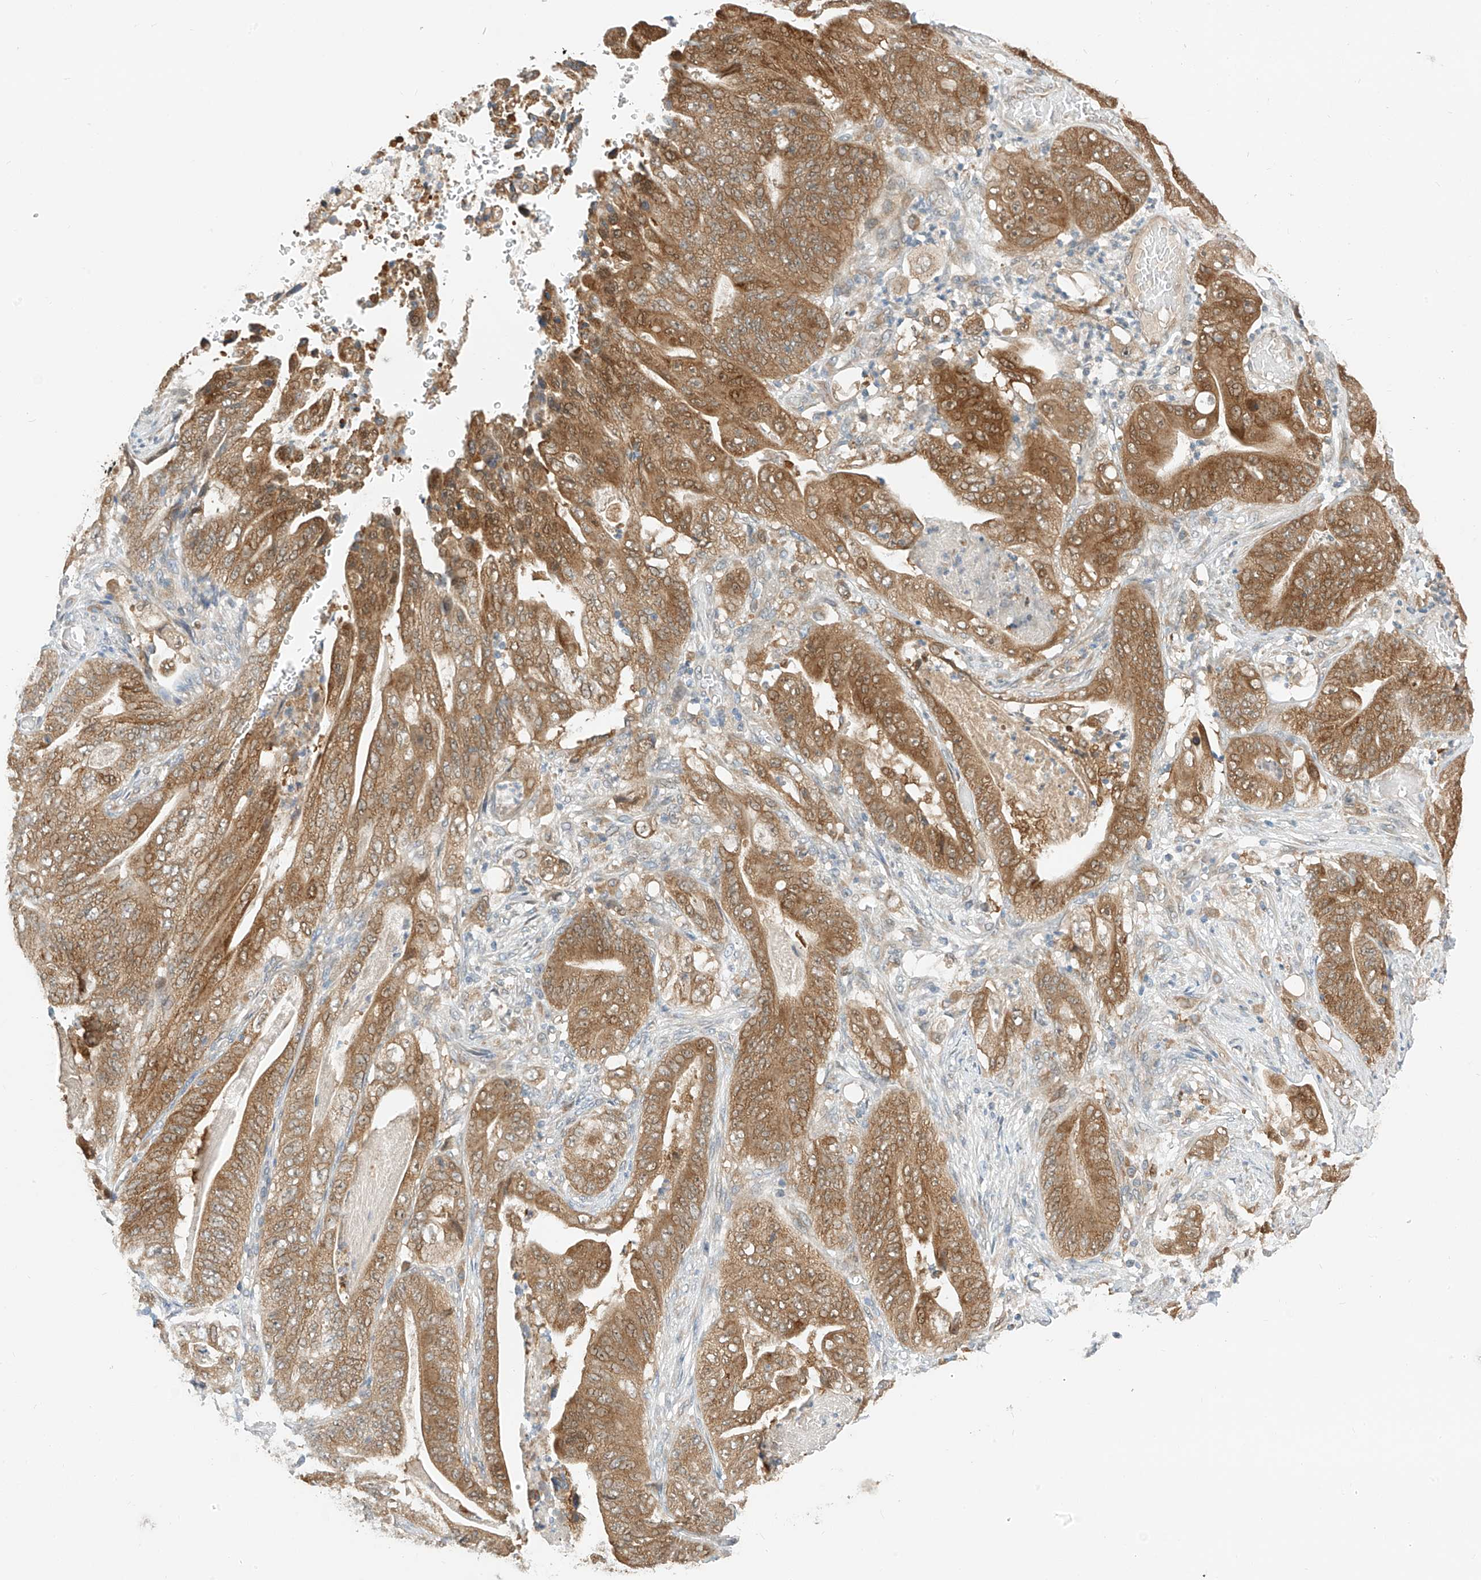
{"staining": {"intensity": "moderate", "quantity": ">75%", "location": "cytoplasmic/membranous"}, "tissue": "stomach cancer", "cell_type": "Tumor cells", "image_type": "cancer", "snomed": [{"axis": "morphology", "description": "Adenocarcinoma, NOS"}, {"axis": "topography", "description": "Stomach"}], "caption": "Immunohistochemistry (DAB (3,3'-diaminobenzidine)) staining of human adenocarcinoma (stomach) shows moderate cytoplasmic/membranous protein expression in approximately >75% of tumor cells.", "gene": "PPA2", "patient": {"sex": "female", "age": 73}}